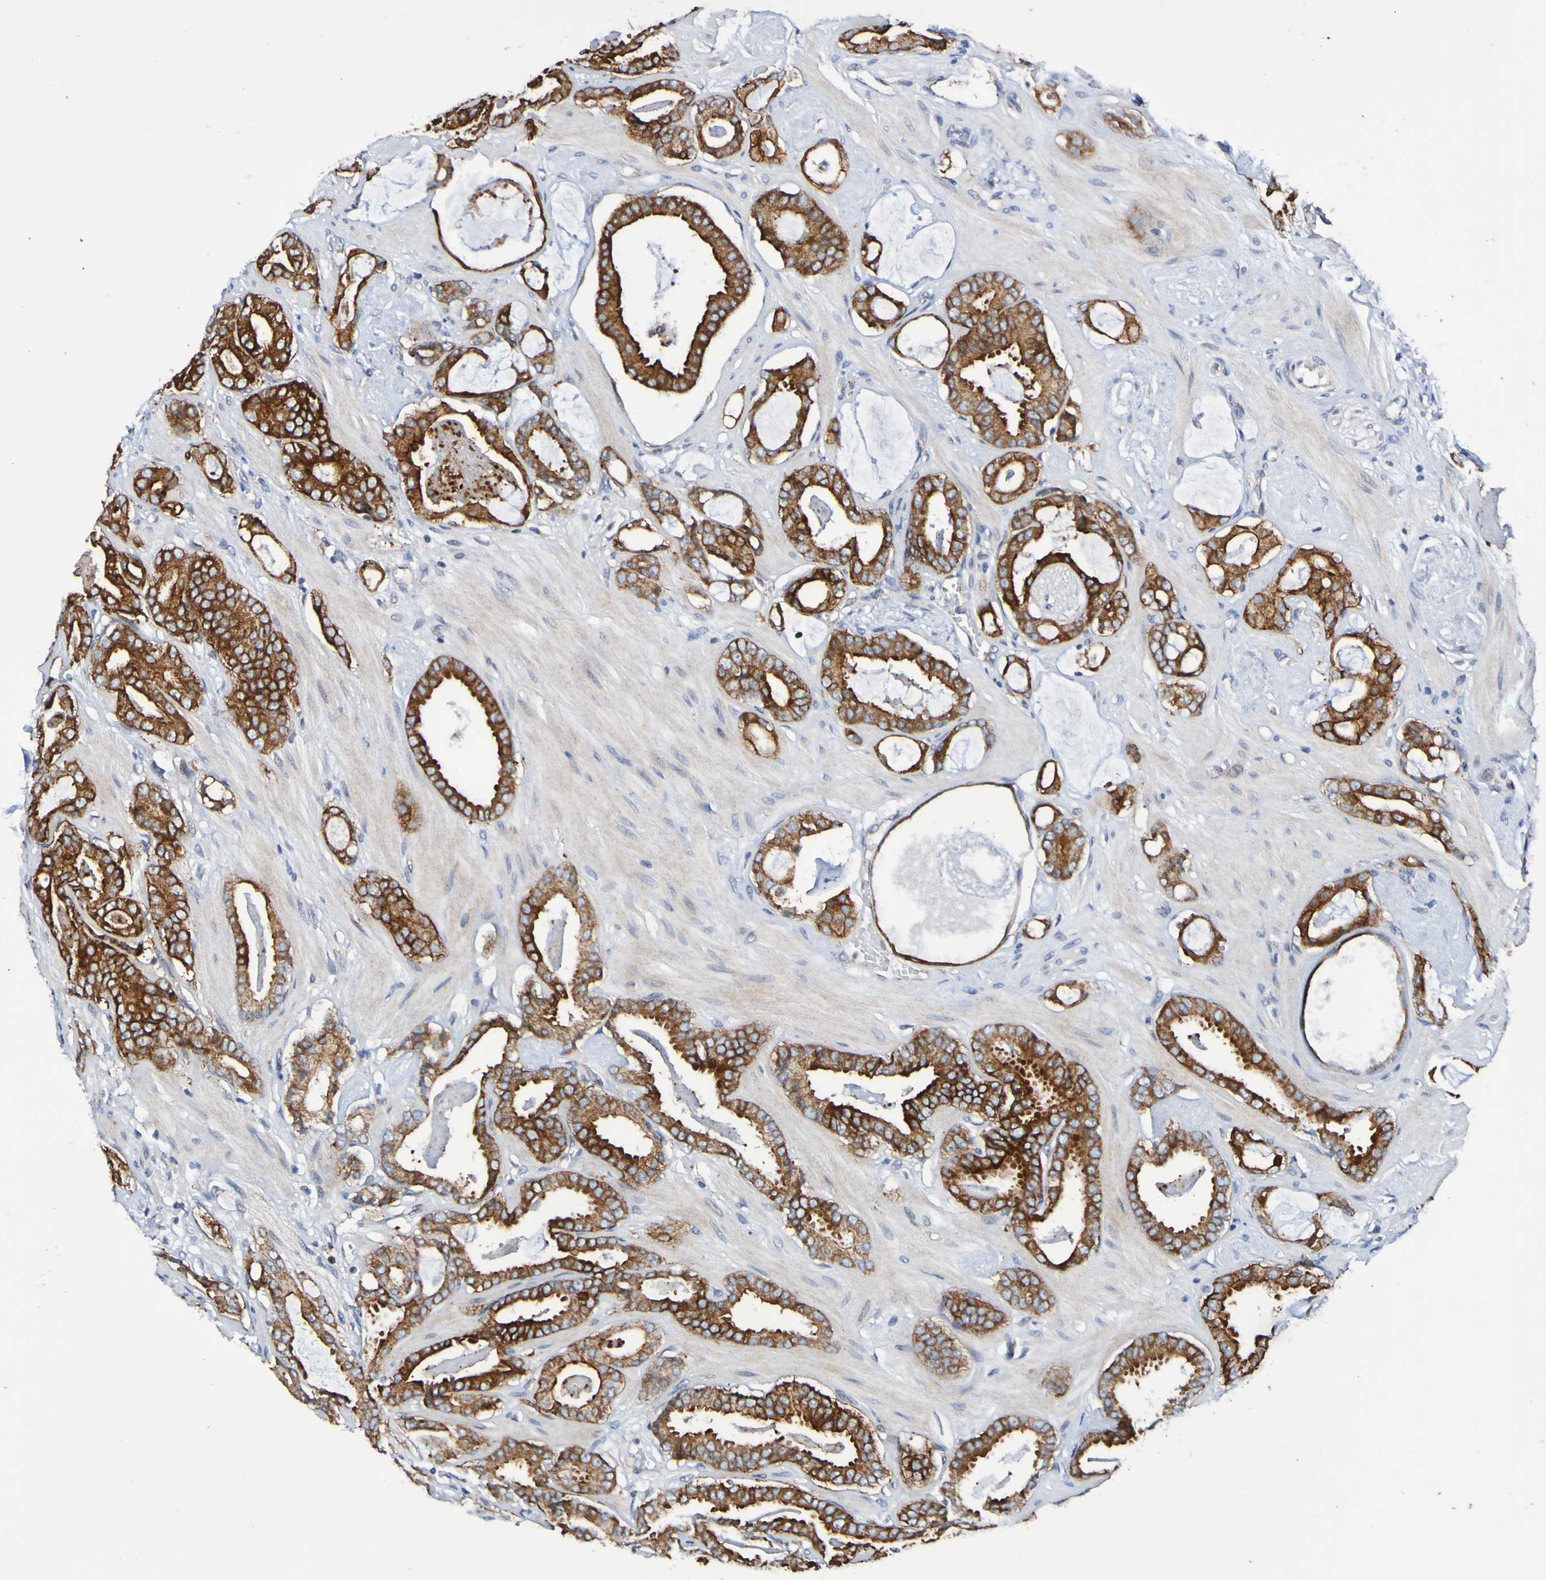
{"staining": {"intensity": "strong", "quantity": ">75%", "location": "cytoplasmic/membranous"}, "tissue": "prostate cancer", "cell_type": "Tumor cells", "image_type": "cancer", "snomed": [{"axis": "morphology", "description": "Adenocarcinoma, Low grade"}, {"axis": "topography", "description": "Prostate"}], "caption": "A histopathology image of human prostate adenocarcinoma (low-grade) stained for a protein demonstrates strong cytoplasmic/membranous brown staining in tumor cells. (DAB (3,3'-diaminobenzidine) IHC with brightfield microscopy, high magnification).", "gene": "GJB1", "patient": {"sex": "male", "age": 53}}